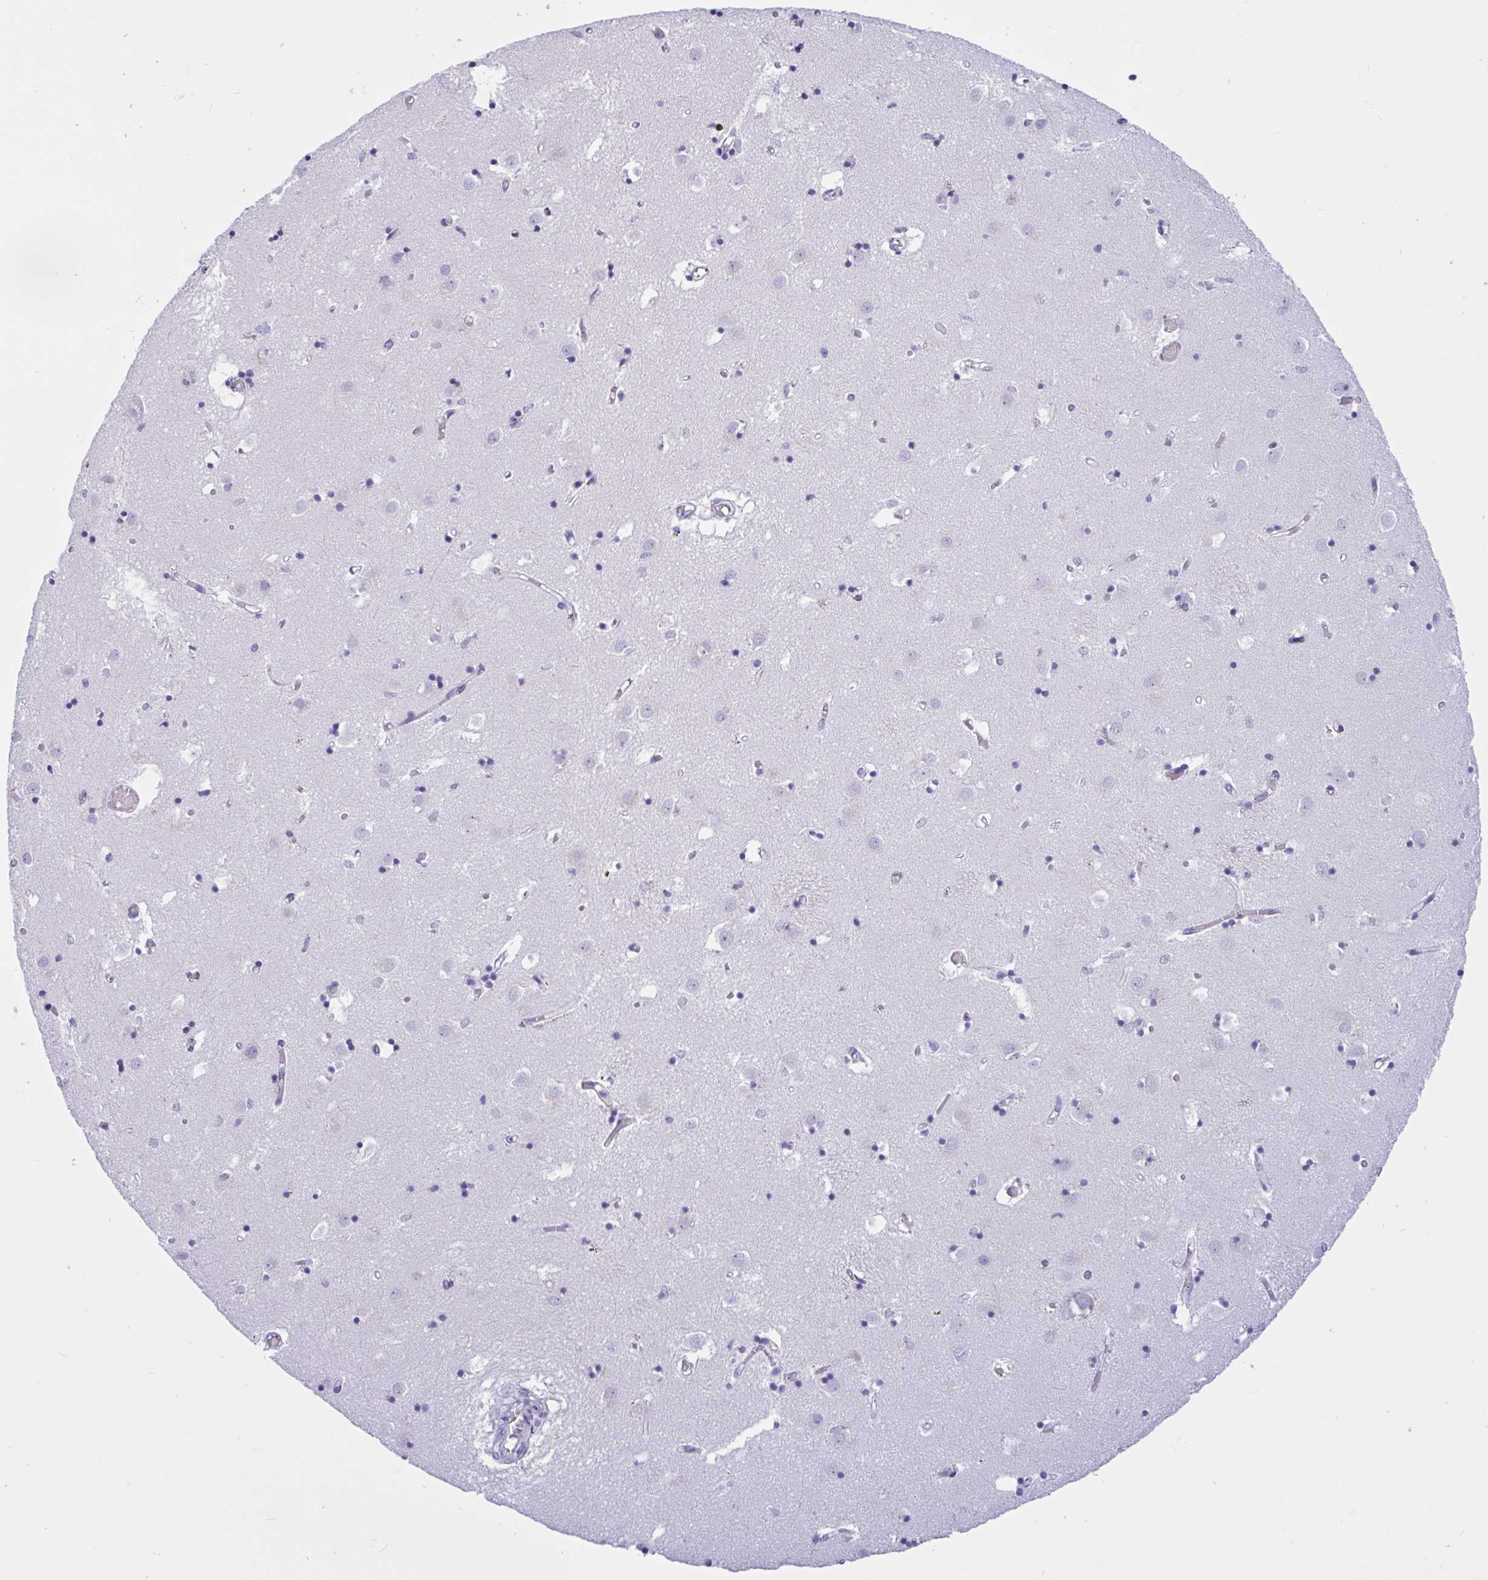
{"staining": {"intensity": "negative", "quantity": "none", "location": "none"}, "tissue": "caudate", "cell_type": "Glial cells", "image_type": "normal", "snomed": [{"axis": "morphology", "description": "Normal tissue, NOS"}, {"axis": "topography", "description": "Lateral ventricle wall"}], "caption": "This is a image of immunohistochemistry (IHC) staining of unremarkable caudate, which shows no positivity in glial cells. (DAB (3,3'-diaminobenzidine) immunohistochemistry with hematoxylin counter stain).", "gene": "RNASE3", "patient": {"sex": "male", "age": 70}}